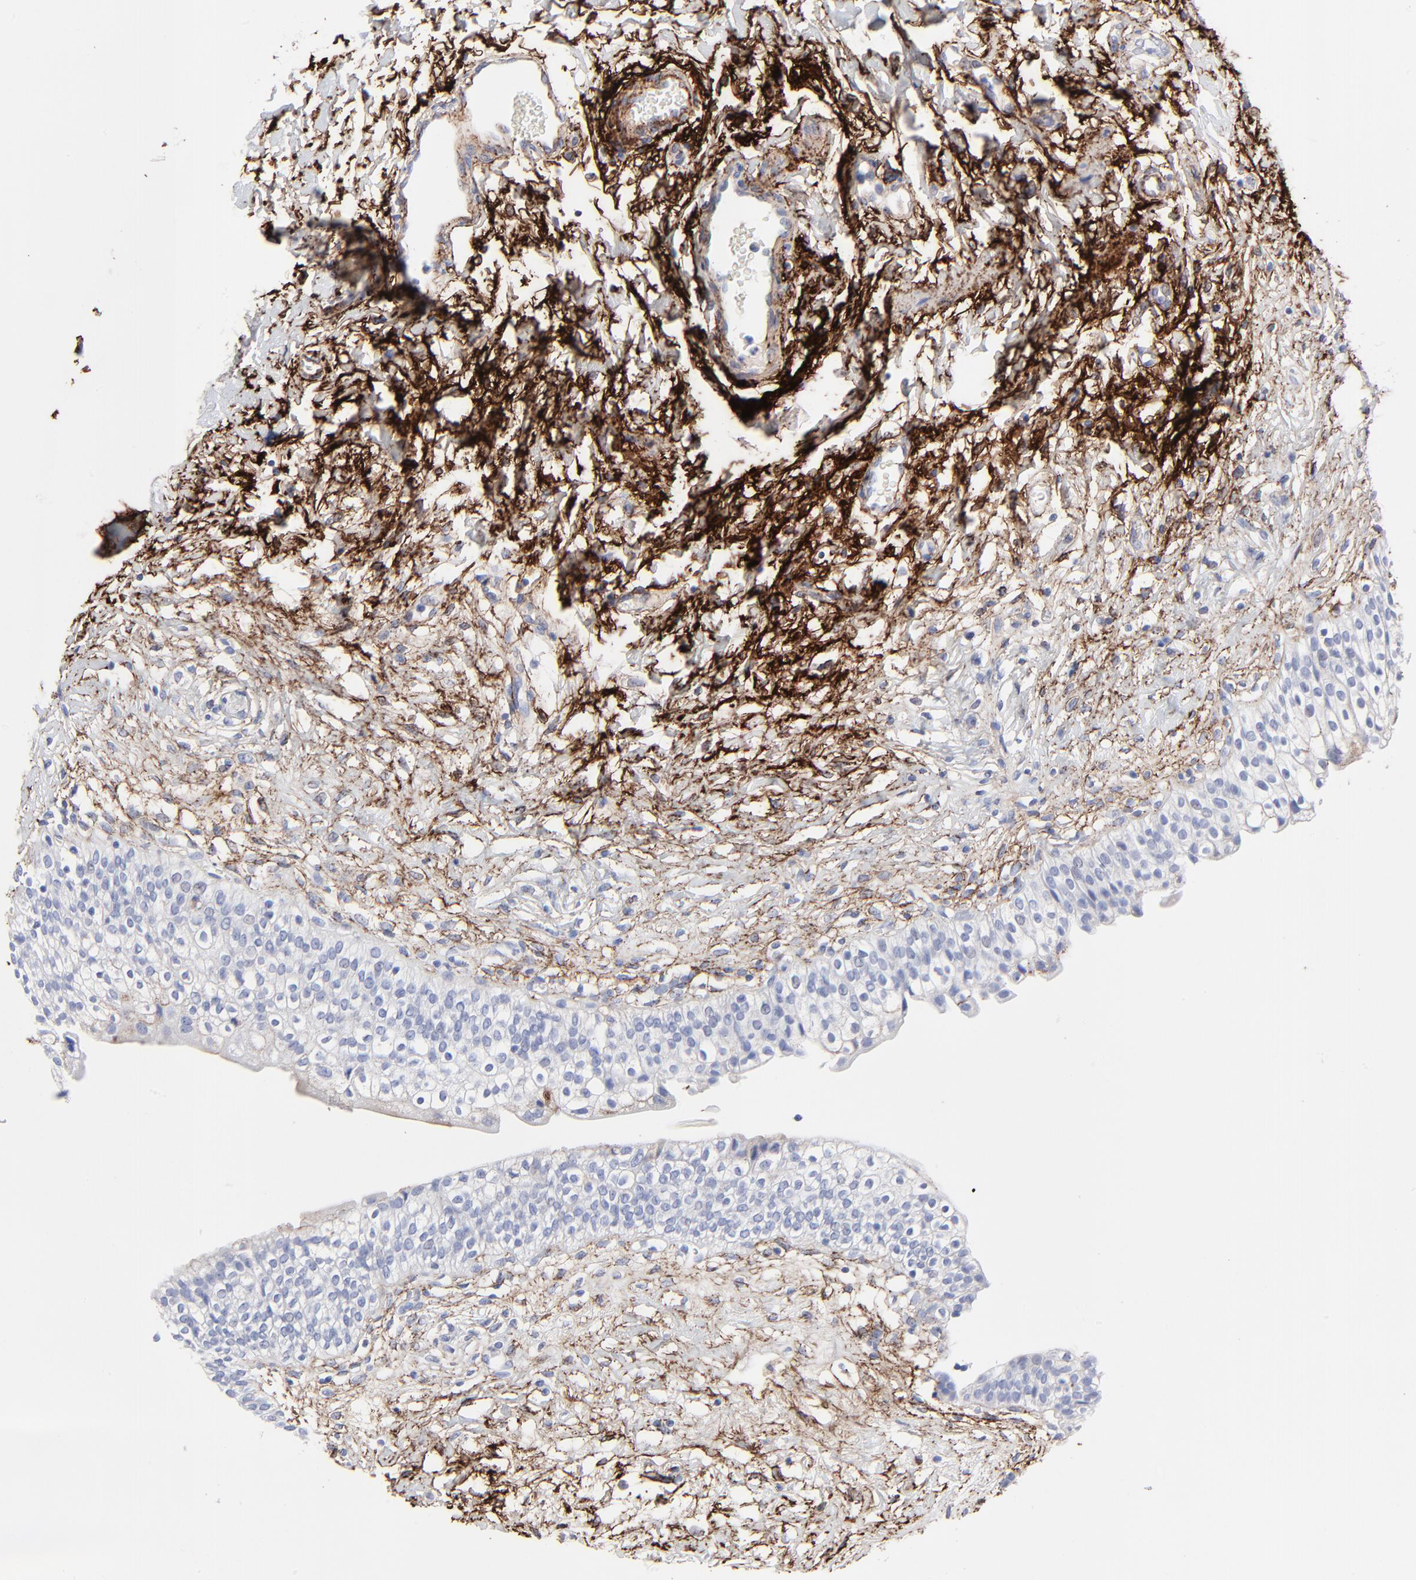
{"staining": {"intensity": "negative", "quantity": "none", "location": "none"}, "tissue": "urinary bladder", "cell_type": "Urothelial cells", "image_type": "normal", "snomed": [{"axis": "morphology", "description": "Normal tissue, NOS"}, {"axis": "topography", "description": "Urinary bladder"}], "caption": "The image displays no staining of urothelial cells in benign urinary bladder. Nuclei are stained in blue.", "gene": "FBLN2", "patient": {"sex": "female", "age": 80}}